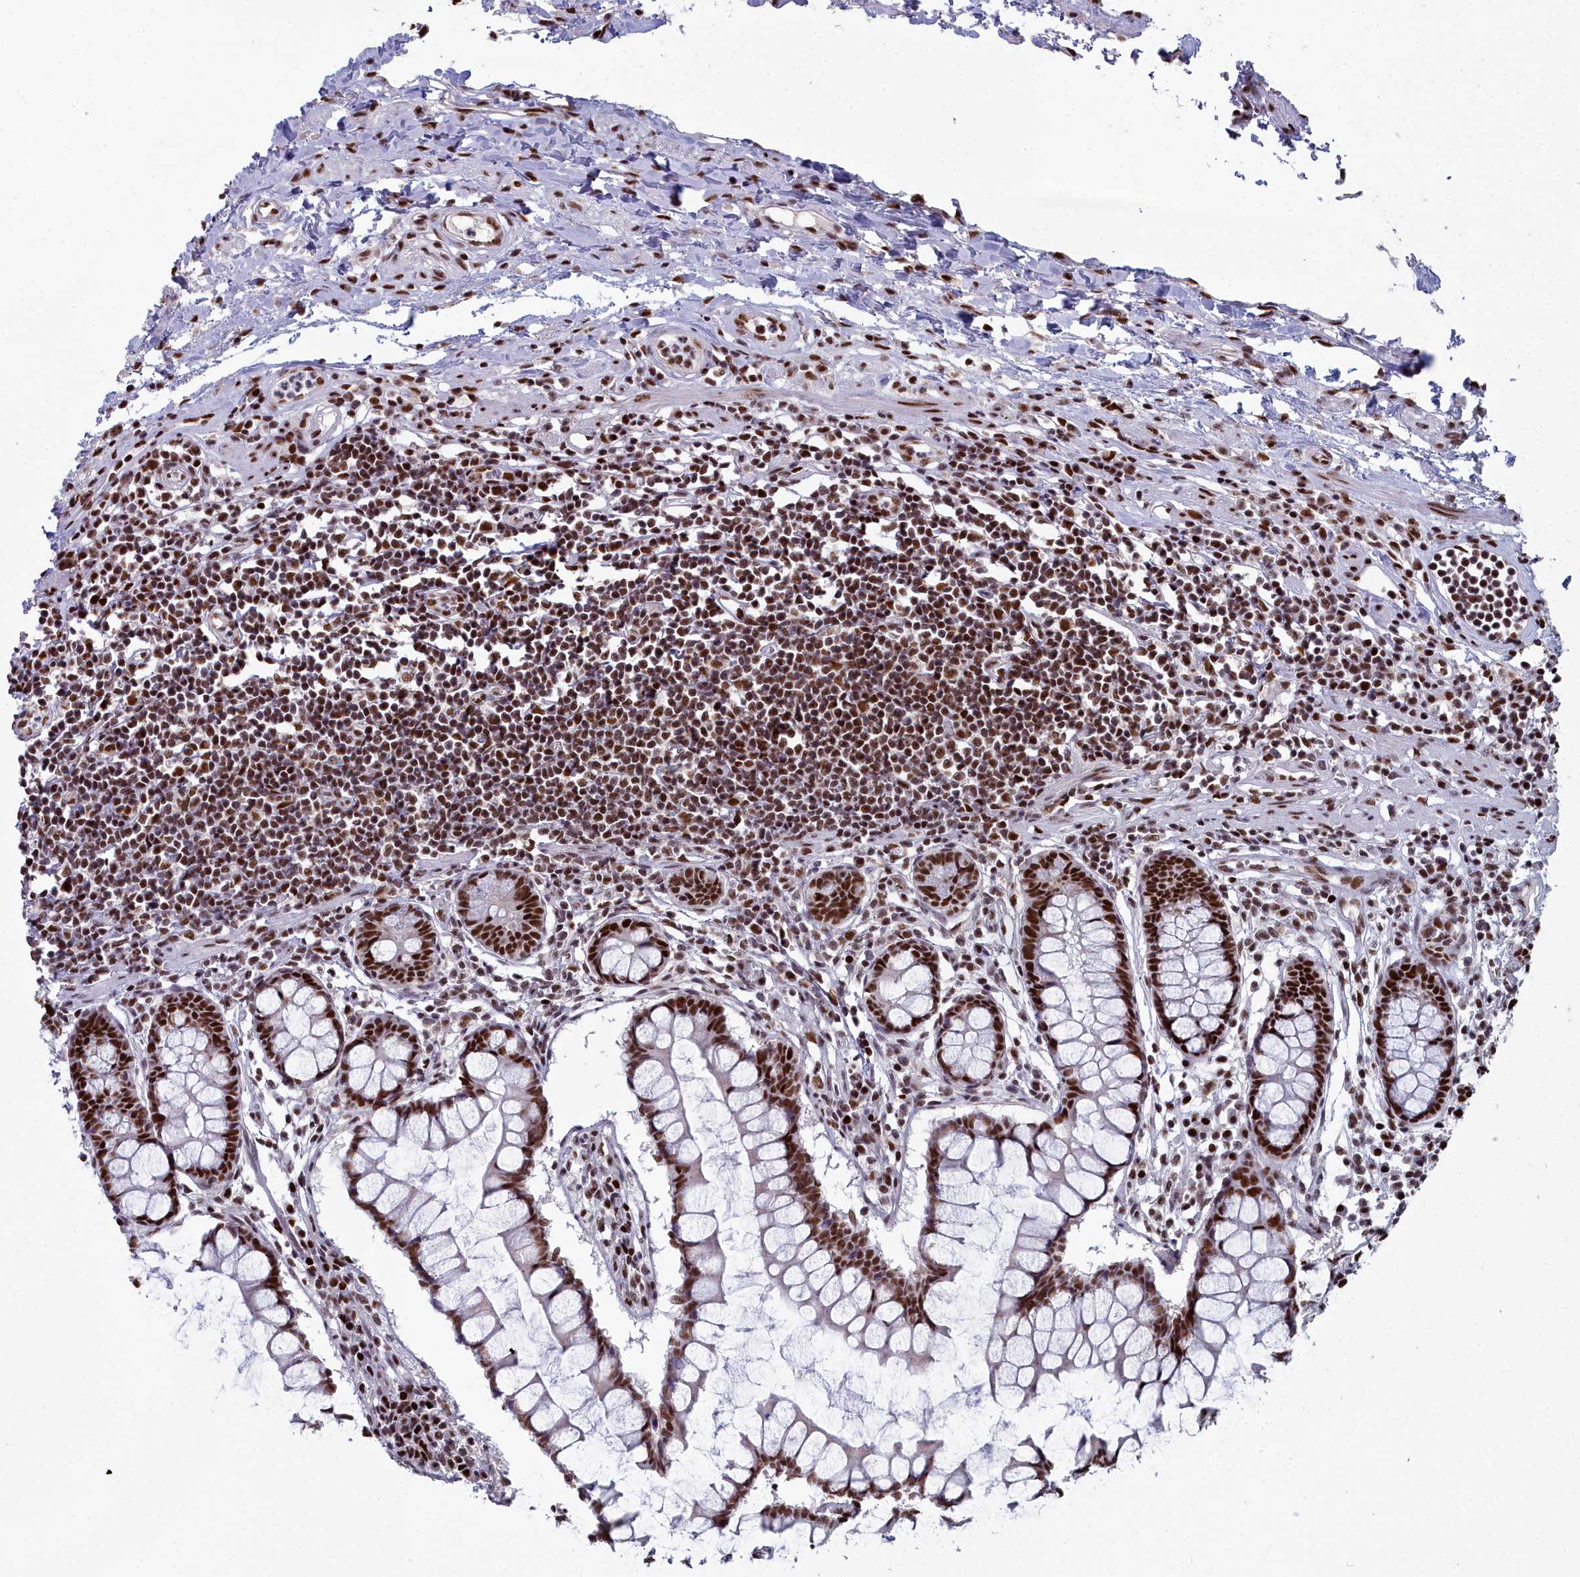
{"staining": {"intensity": "moderate", "quantity": ">75%", "location": "nuclear"}, "tissue": "colon", "cell_type": "Endothelial cells", "image_type": "normal", "snomed": [{"axis": "morphology", "description": "Normal tissue, NOS"}, {"axis": "morphology", "description": "Adenocarcinoma, NOS"}, {"axis": "topography", "description": "Colon"}], "caption": "Immunohistochemical staining of unremarkable colon shows >75% levels of moderate nuclear protein positivity in about >75% of endothelial cells. (brown staining indicates protein expression, while blue staining denotes nuclei).", "gene": "SF3B3", "patient": {"sex": "female", "age": 55}}